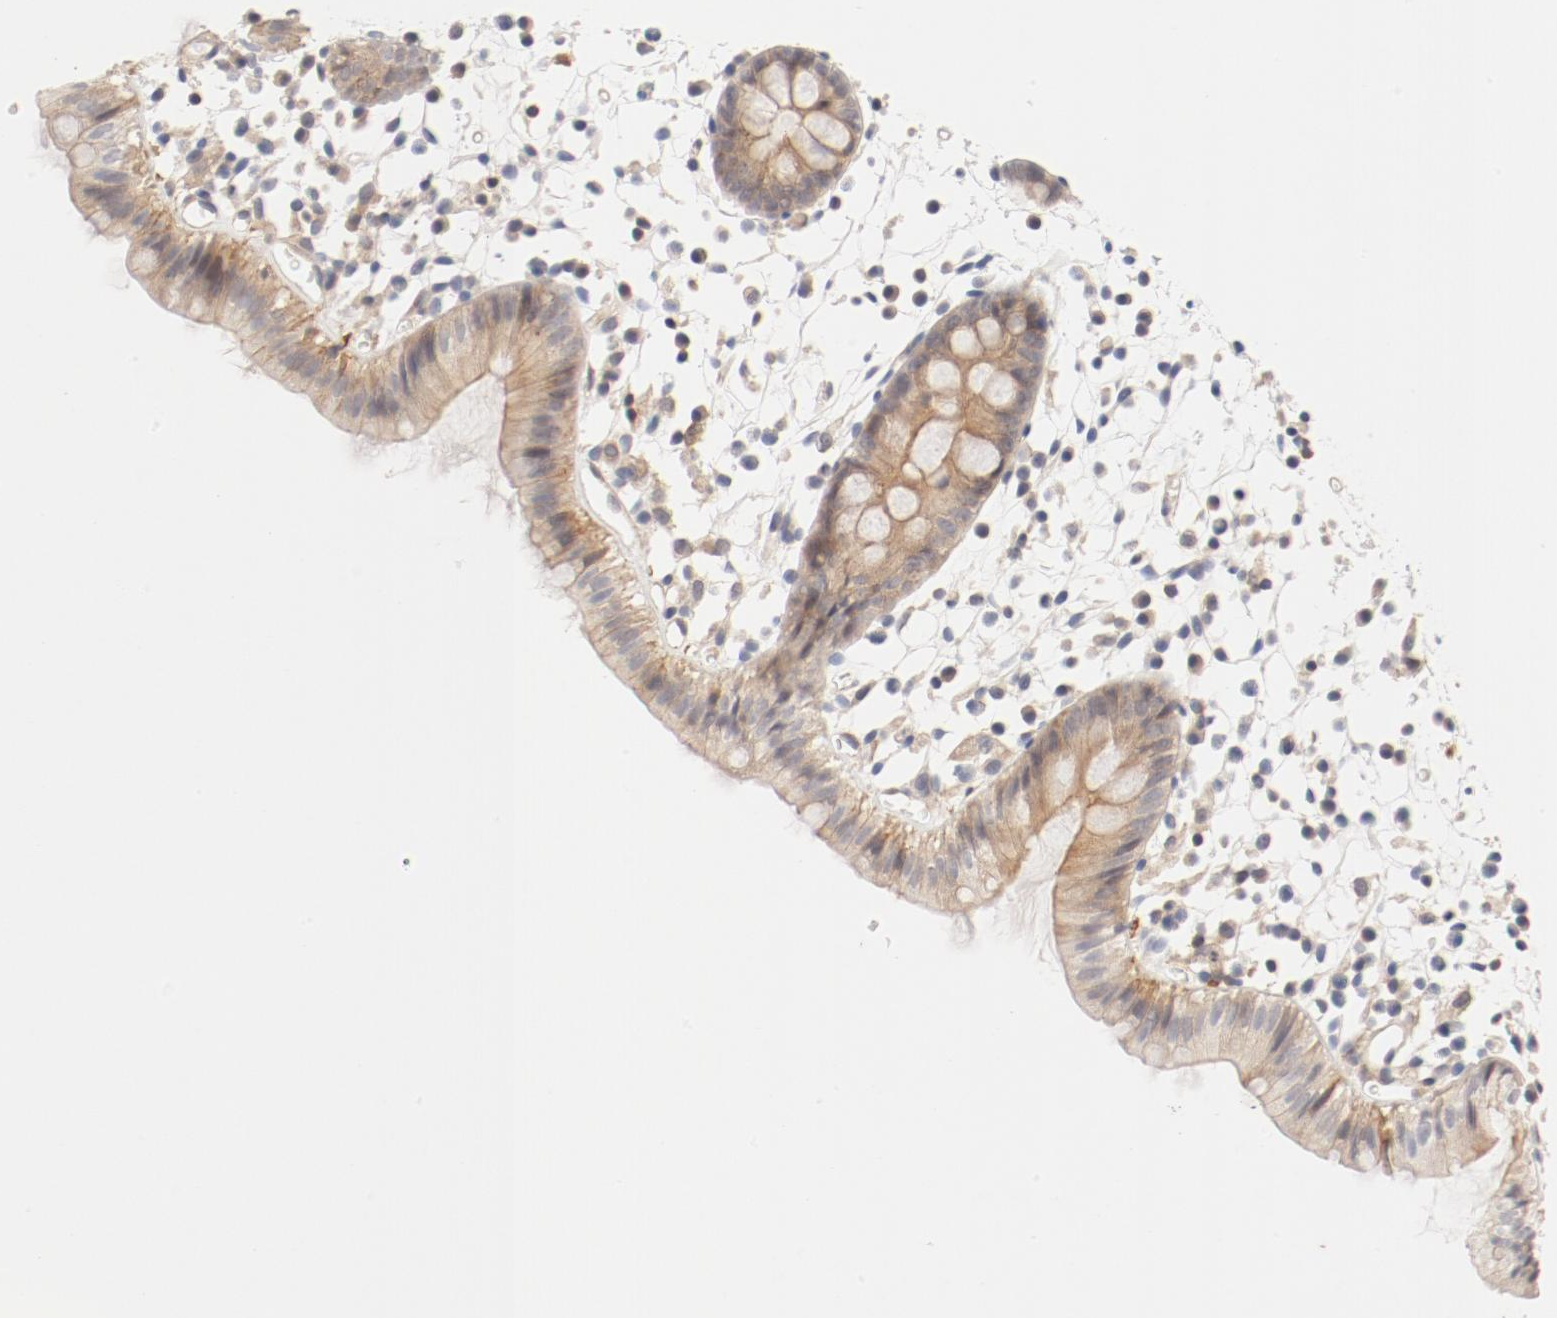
{"staining": {"intensity": "weak", "quantity": ">75%", "location": "cytoplasmic/membranous"}, "tissue": "colon", "cell_type": "Endothelial cells", "image_type": "normal", "snomed": [{"axis": "morphology", "description": "Normal tissue, NOS"}, {"axis": "topography", "description": "Colon"}], "caption": "Immunohistochemistry of unremarkable human colon exhibits low levels of weak cytoplasmic/membranous staining in about >75% of endothelial cells.", "gene": "ZNF267", "patient": {"sex": "male", "age": 14}}